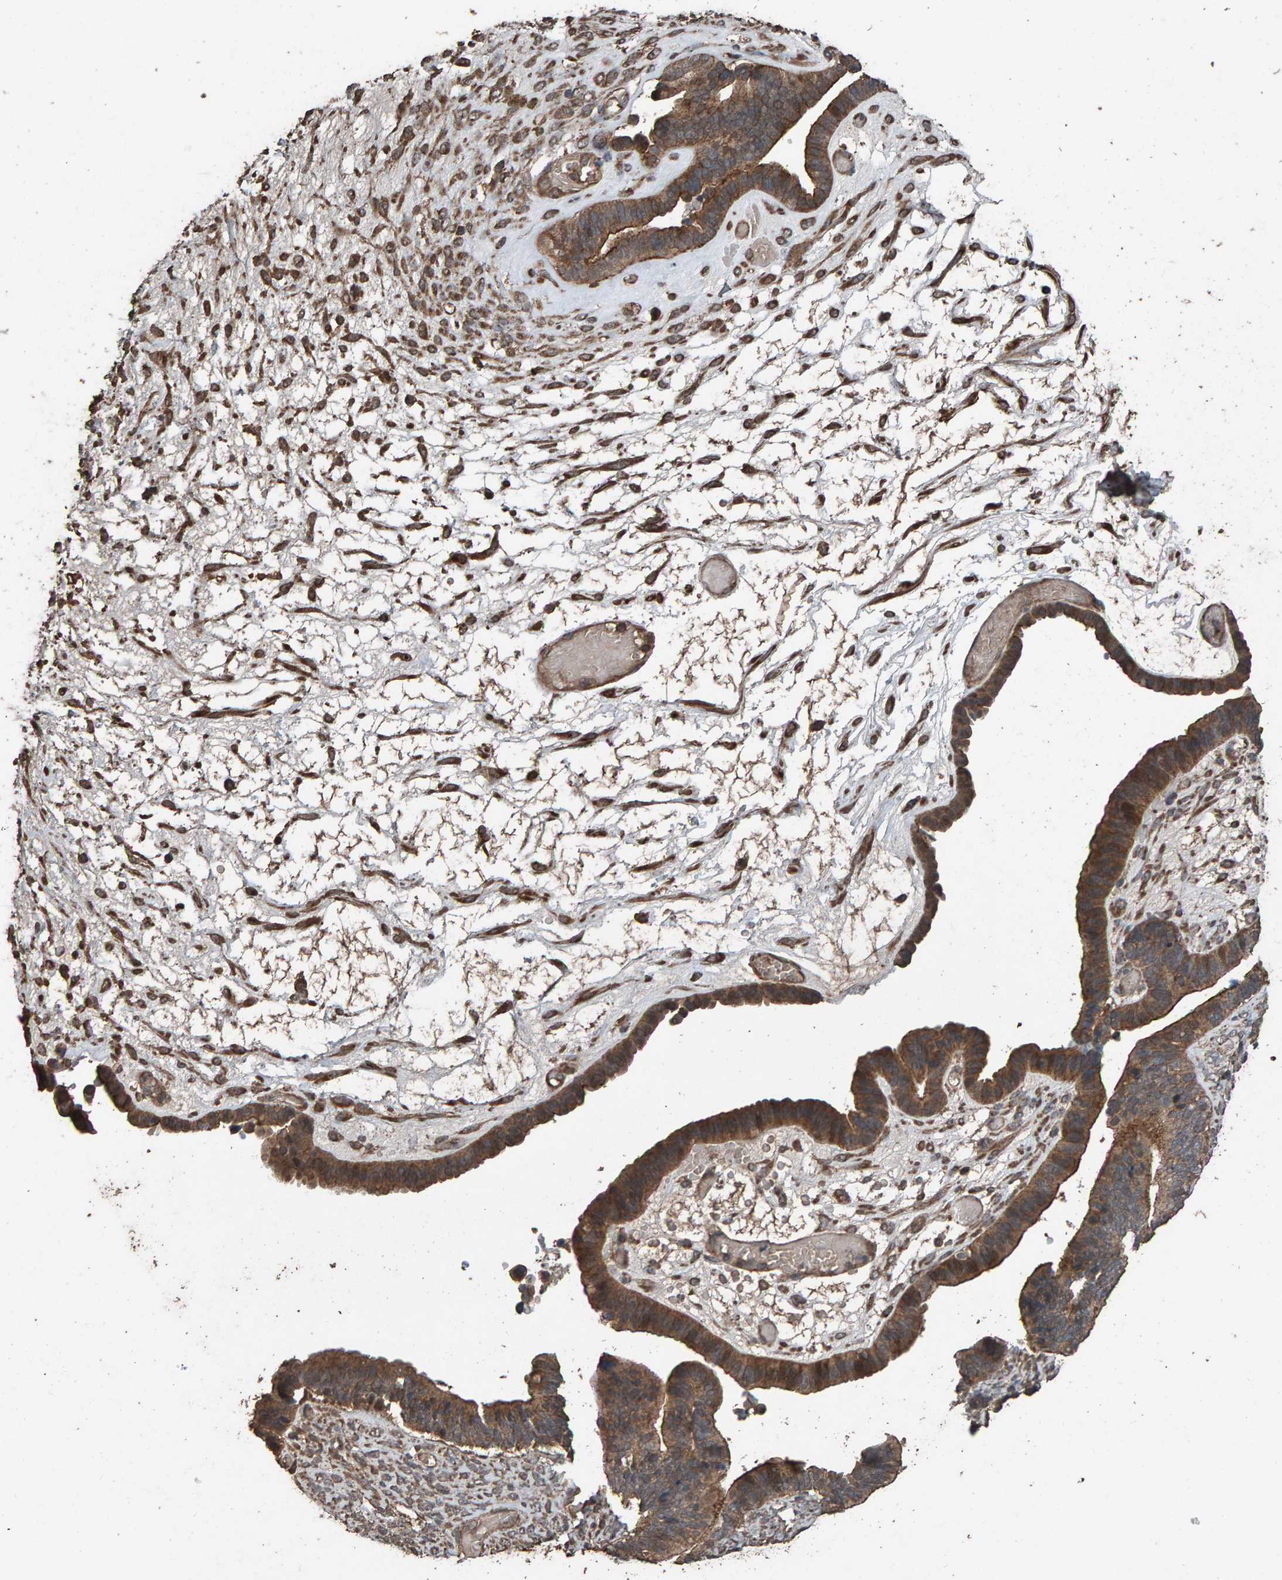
{"staining": {"intensity": "moderate", "quantity": ">75%", "location": "cytoplasmic/membranous"}, "tissue": "ovarian cancer", "cell_type": "Tumor cells", "image_type": "cancer", "snomed": [{"axis": "morphology", "description": "Cystadenocarcinoma, serous, NOS"}, {"axis": "topography", "description": "Ovary"}], "caption": "DAB (3,3'-diaminobenzidine) immunohistochemical staining of human ovarian cancer (serous cystadenocarcinoma) displays moderate cytoplasmic/membranous protein expression in approximately >75% of tumor cells.", "gene": "DUS1L", "patient": {"sex": "female", "age": 56}}